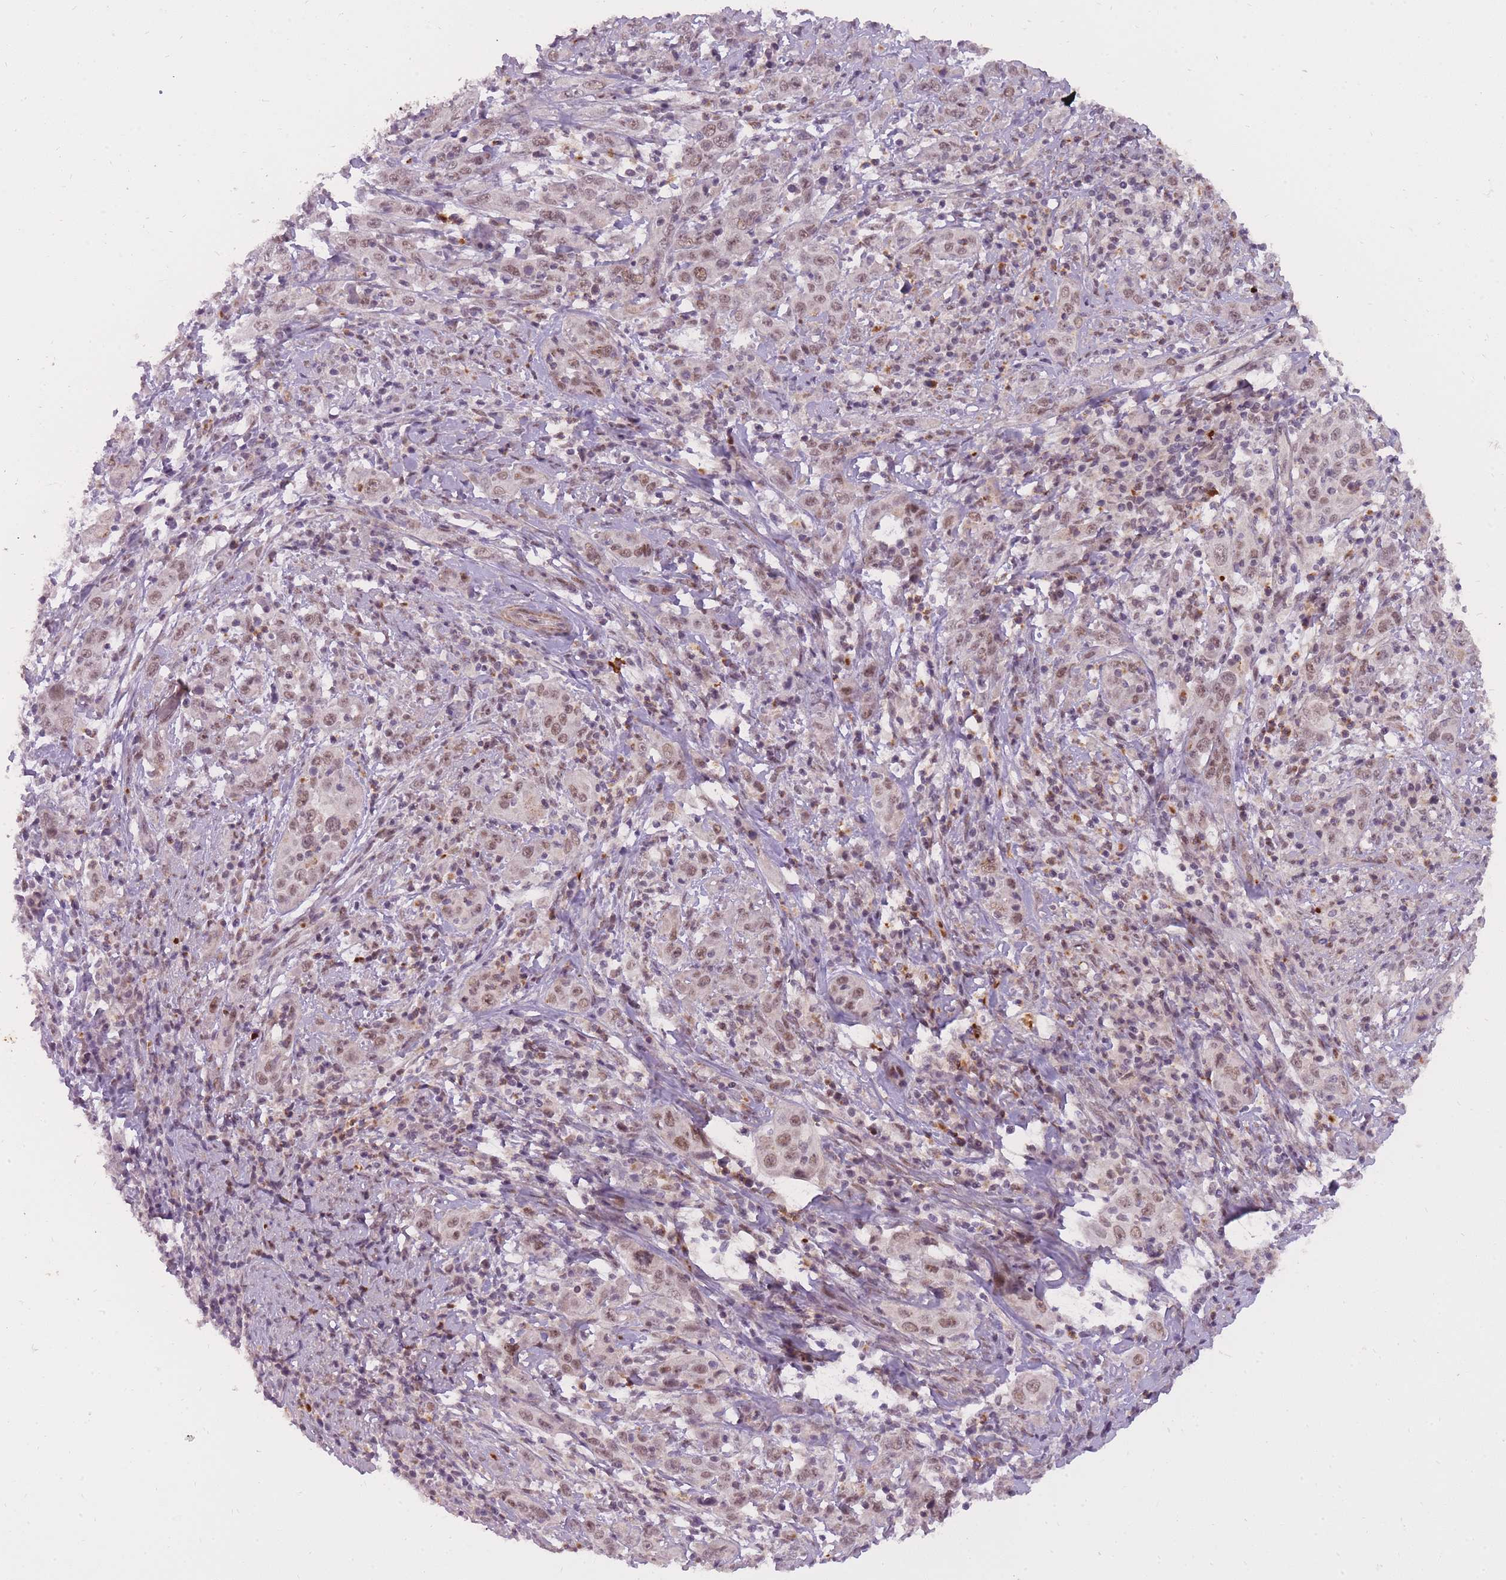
{"staining": {"intensity": "weak", "quantity": ">75%", "location": "nuclear"}, "tissue": "cervical cancer", "cell_type": "Tumor cells", "image_type": "cancer", "snomed": [{"axis": "morphology", "description": "Squamous cell carcinoma, NOS"}, {"axis": "topography", "description": "Cervix"}], "caption": "This is an image of immunohistochemistry (IHC) staining of squamous cell carcinoma (cervical), which shows weak expression in the nuclear of tumor cells.", "gene": "TIGD1", "patient": {"sex": "female", "age": 46}}